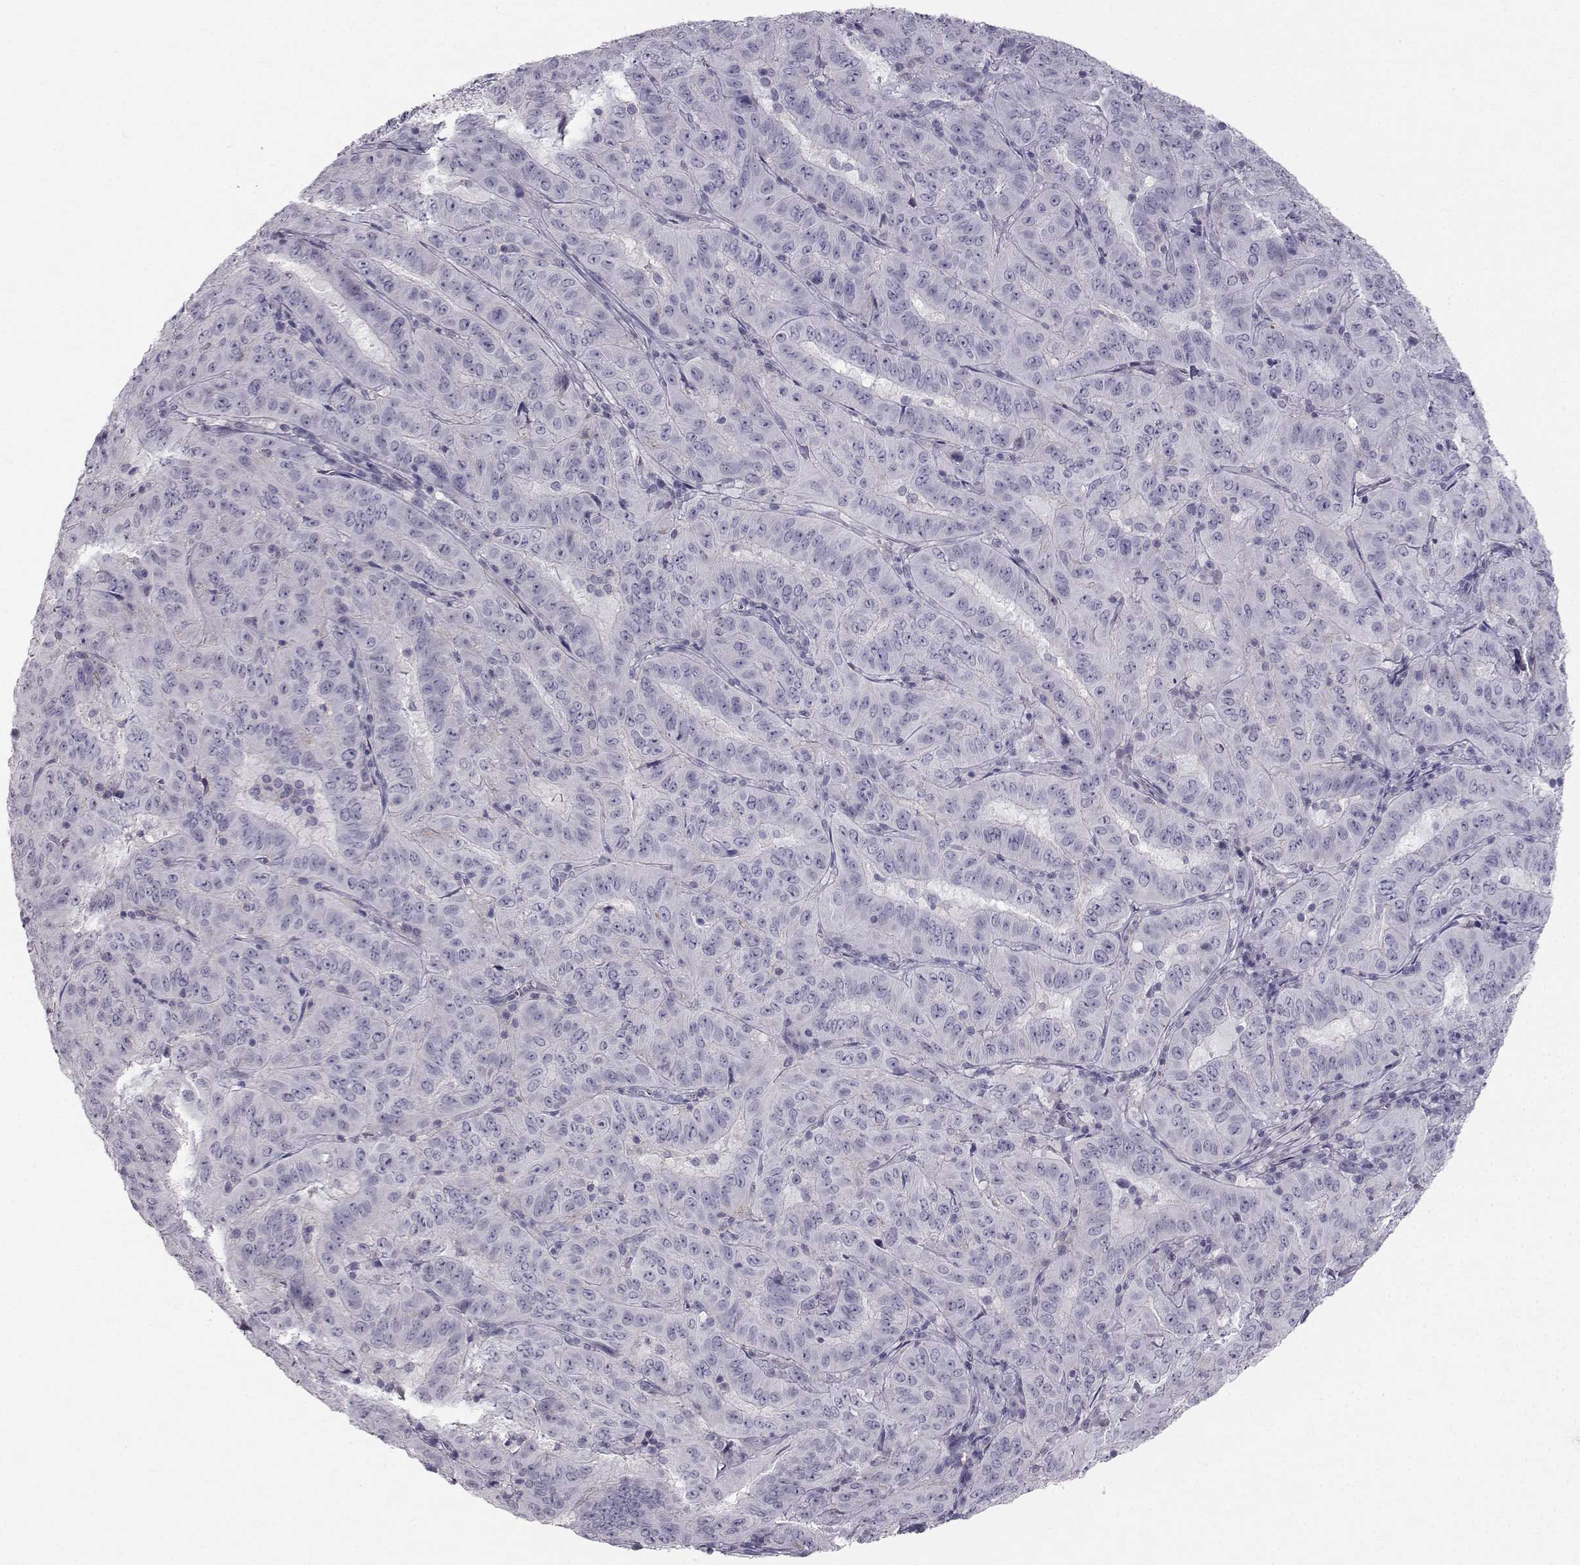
{"staining": {"intensity": "negative", "quantity": "none", "location": "none"}, "tissue": "pancreatic cancer", "cell_type": "Tumor cells", "image_type": "cancer", "snomed": [{"axis": "morphology", "description": "Adenocarcinoma, NOS"}, {"axis": "topography", "description": "Pancreas"}], "caption": "Immunohistochemical staining of pancreatic cancer (adenocarcinoma) demonstrates no significant staining in tumor cells. The staining is performed using DAB brown chromogen with nuclei counter-stained in using hematoxylin.", "gene": "SPDYE4", "patient": {"sex": "male", "age": 63}}